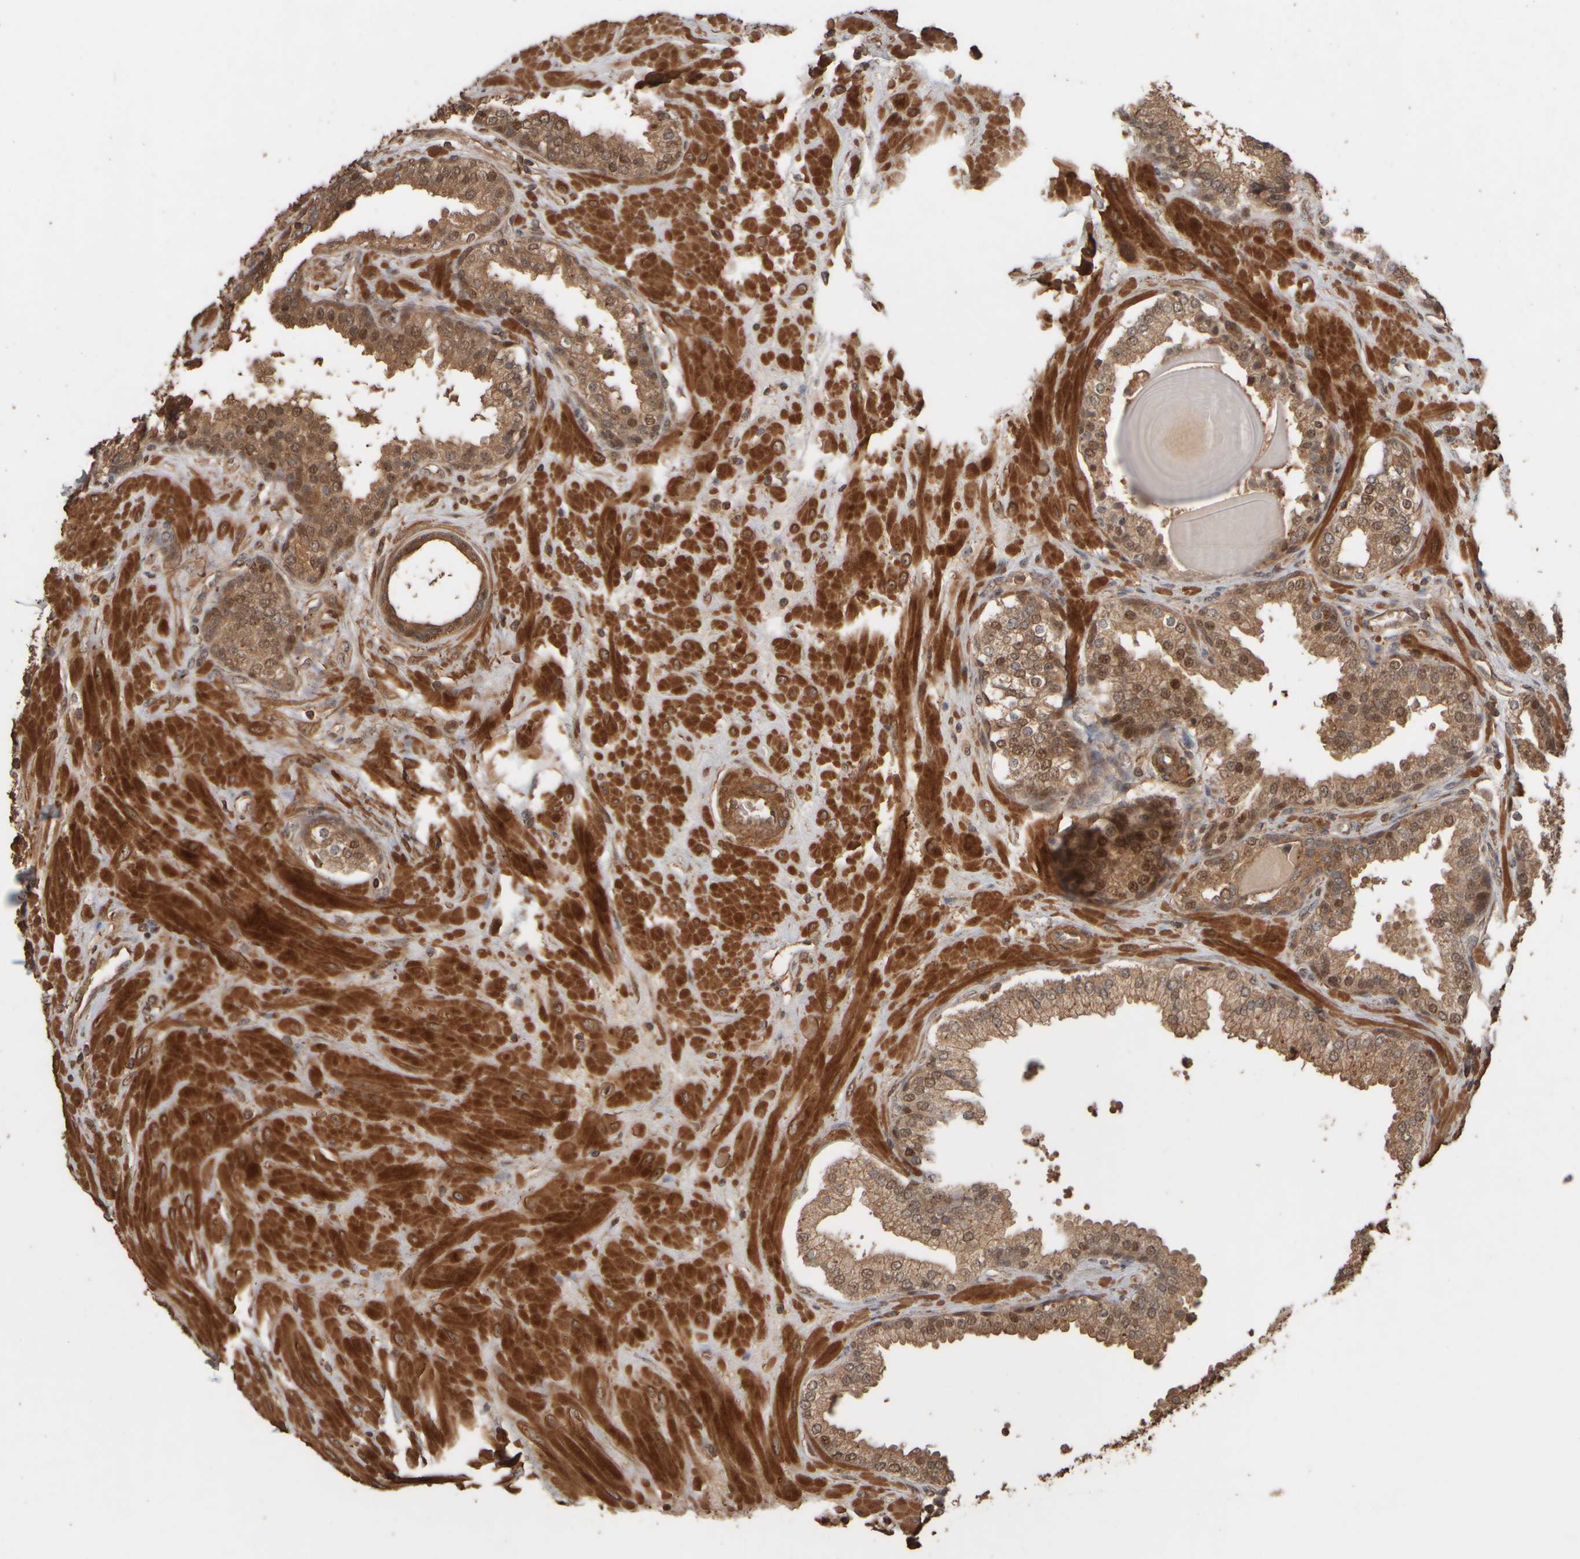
{"staining": {"intensity": "moderate", "quantity": ">75%", "location": "cytoplasmic/membranous,nuclear"}, "tissue": "prostate", "cell_type": "Glandular cells", "image_type": "normal", "snomed": [{"axis": "morphology", "description": "Normal tissue, NOS"}, {"axis": "topography", "description": "Prostate"}], "caption": "Prostate stained with immunohistochemistry displays moderate cytoplasmic/membranous,nuclear staining in approximately >75% of glandular cells.", "gene": "SPHK1", "patient": {"sex": "male", "age": 51}}